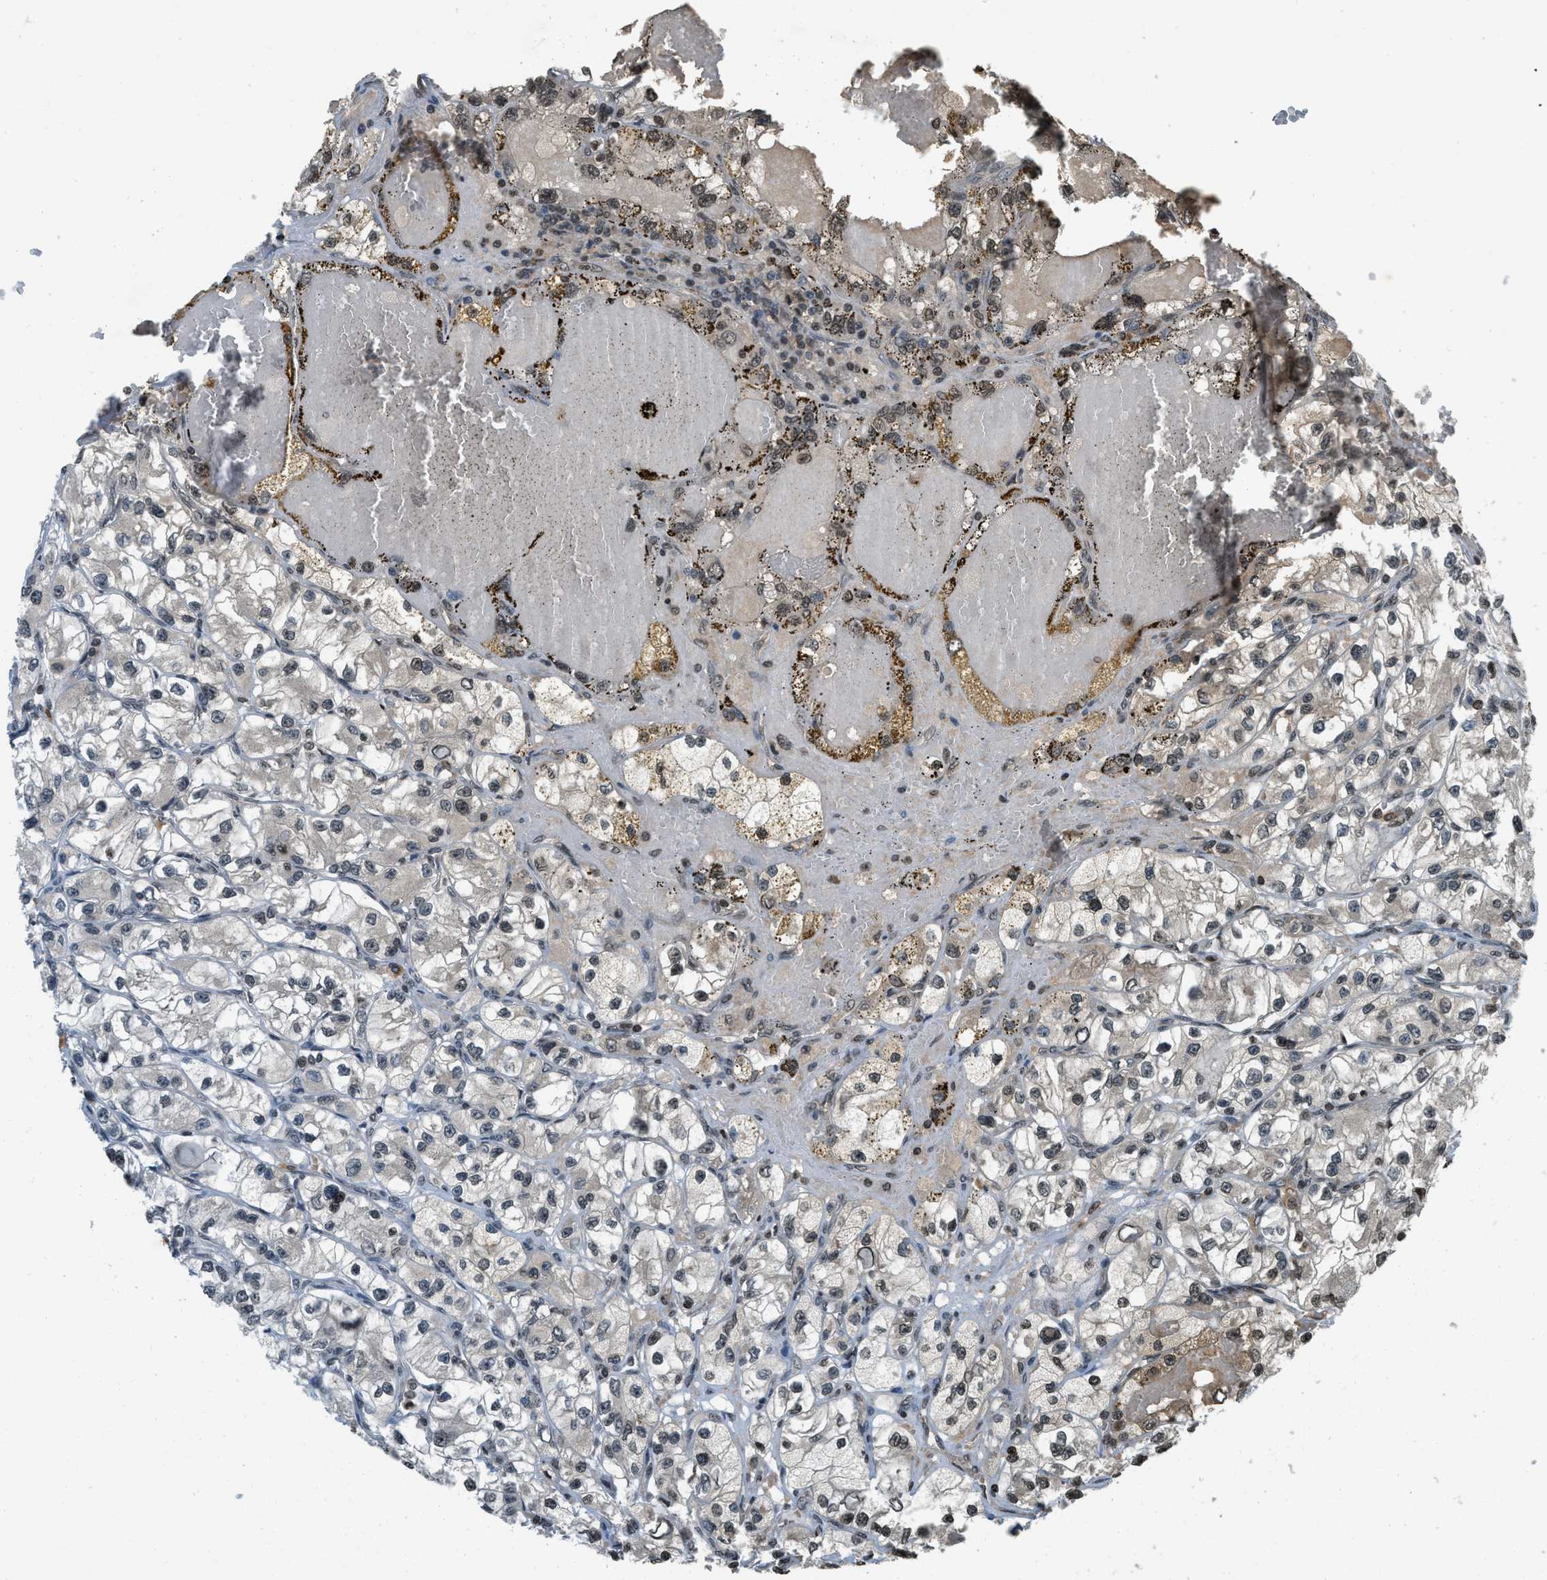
{"staining": {"intensity": "moderate", "quantity": "<25%", "location": "nuclear"}, "tissue": "renal cancer", "cell_type": "Tumor cells", "image_type": "cancer", "snomed": [{"axis": "morphology", "description": "Adenocarcinoma, NOS"}, {"axis": "topography", "description": "Kidney"}], "caption": "A micrograph of adenocarcinoma (renal) stained for a protein displays moderate nuclear brown staining in tumor cells.", "gene": "SIAH1", "patient": {"sex": "female", "age": 57}}